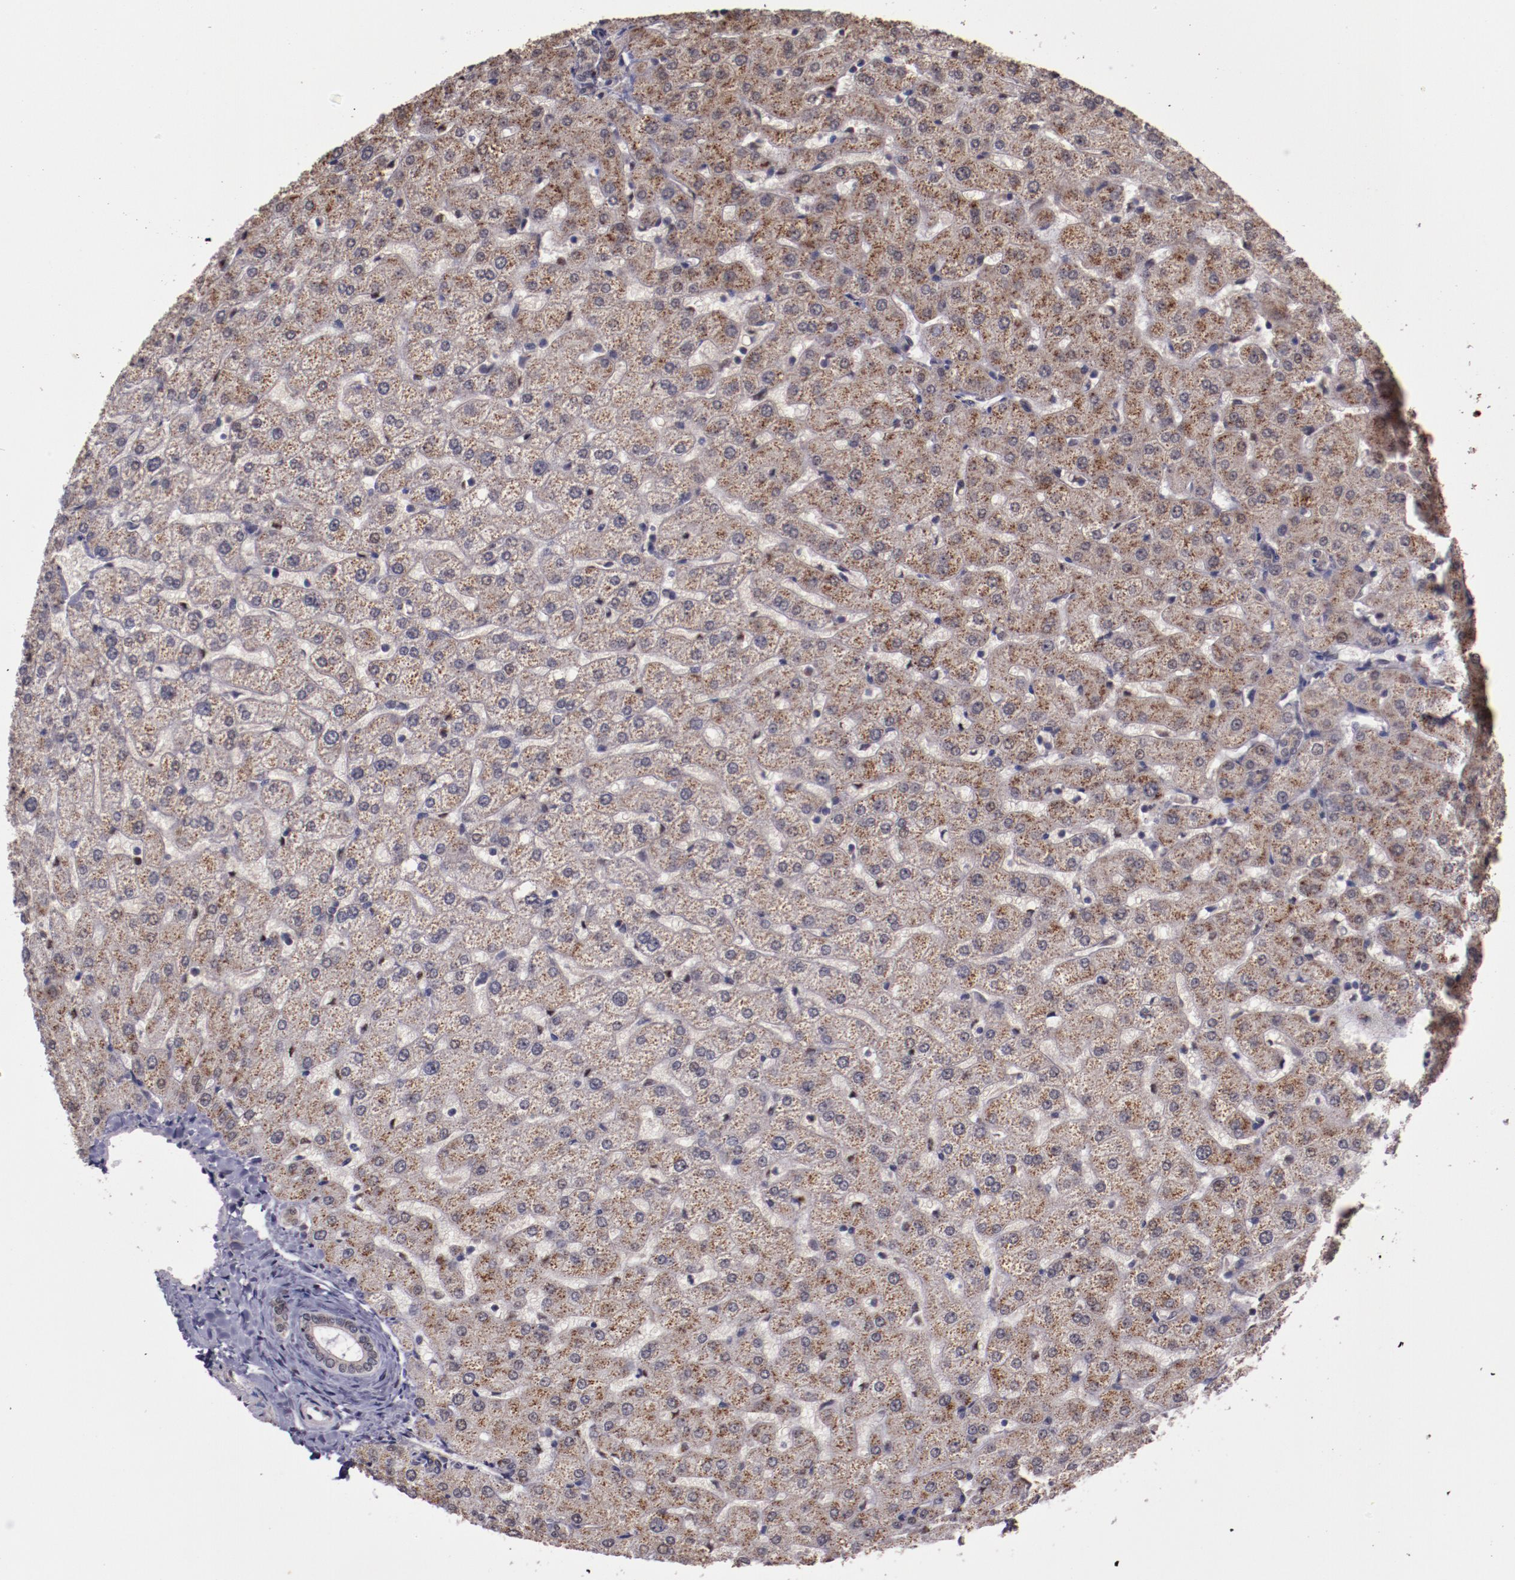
{"staining": {"intensity": "negative", "quantity": "none", "location": "none"}, "tissue": "liver", "cell_type": "Cholangiocytes", "image_type": "normal", "snomed": [{"axis": "morphology", "description": "Normal tissue, NOS"}, {"axis": "morphology", "description": "Fibrosis, NOS"}, {"axis": "topography", "description": "Liver"}], "caption": "A high-resolution micrograph shows IHC staining of unremarkable liver, which exhibits no significant positivity in cholangiocytes.", "gene": "CECR2", "patient": {"sex": "female", "age": 29}}